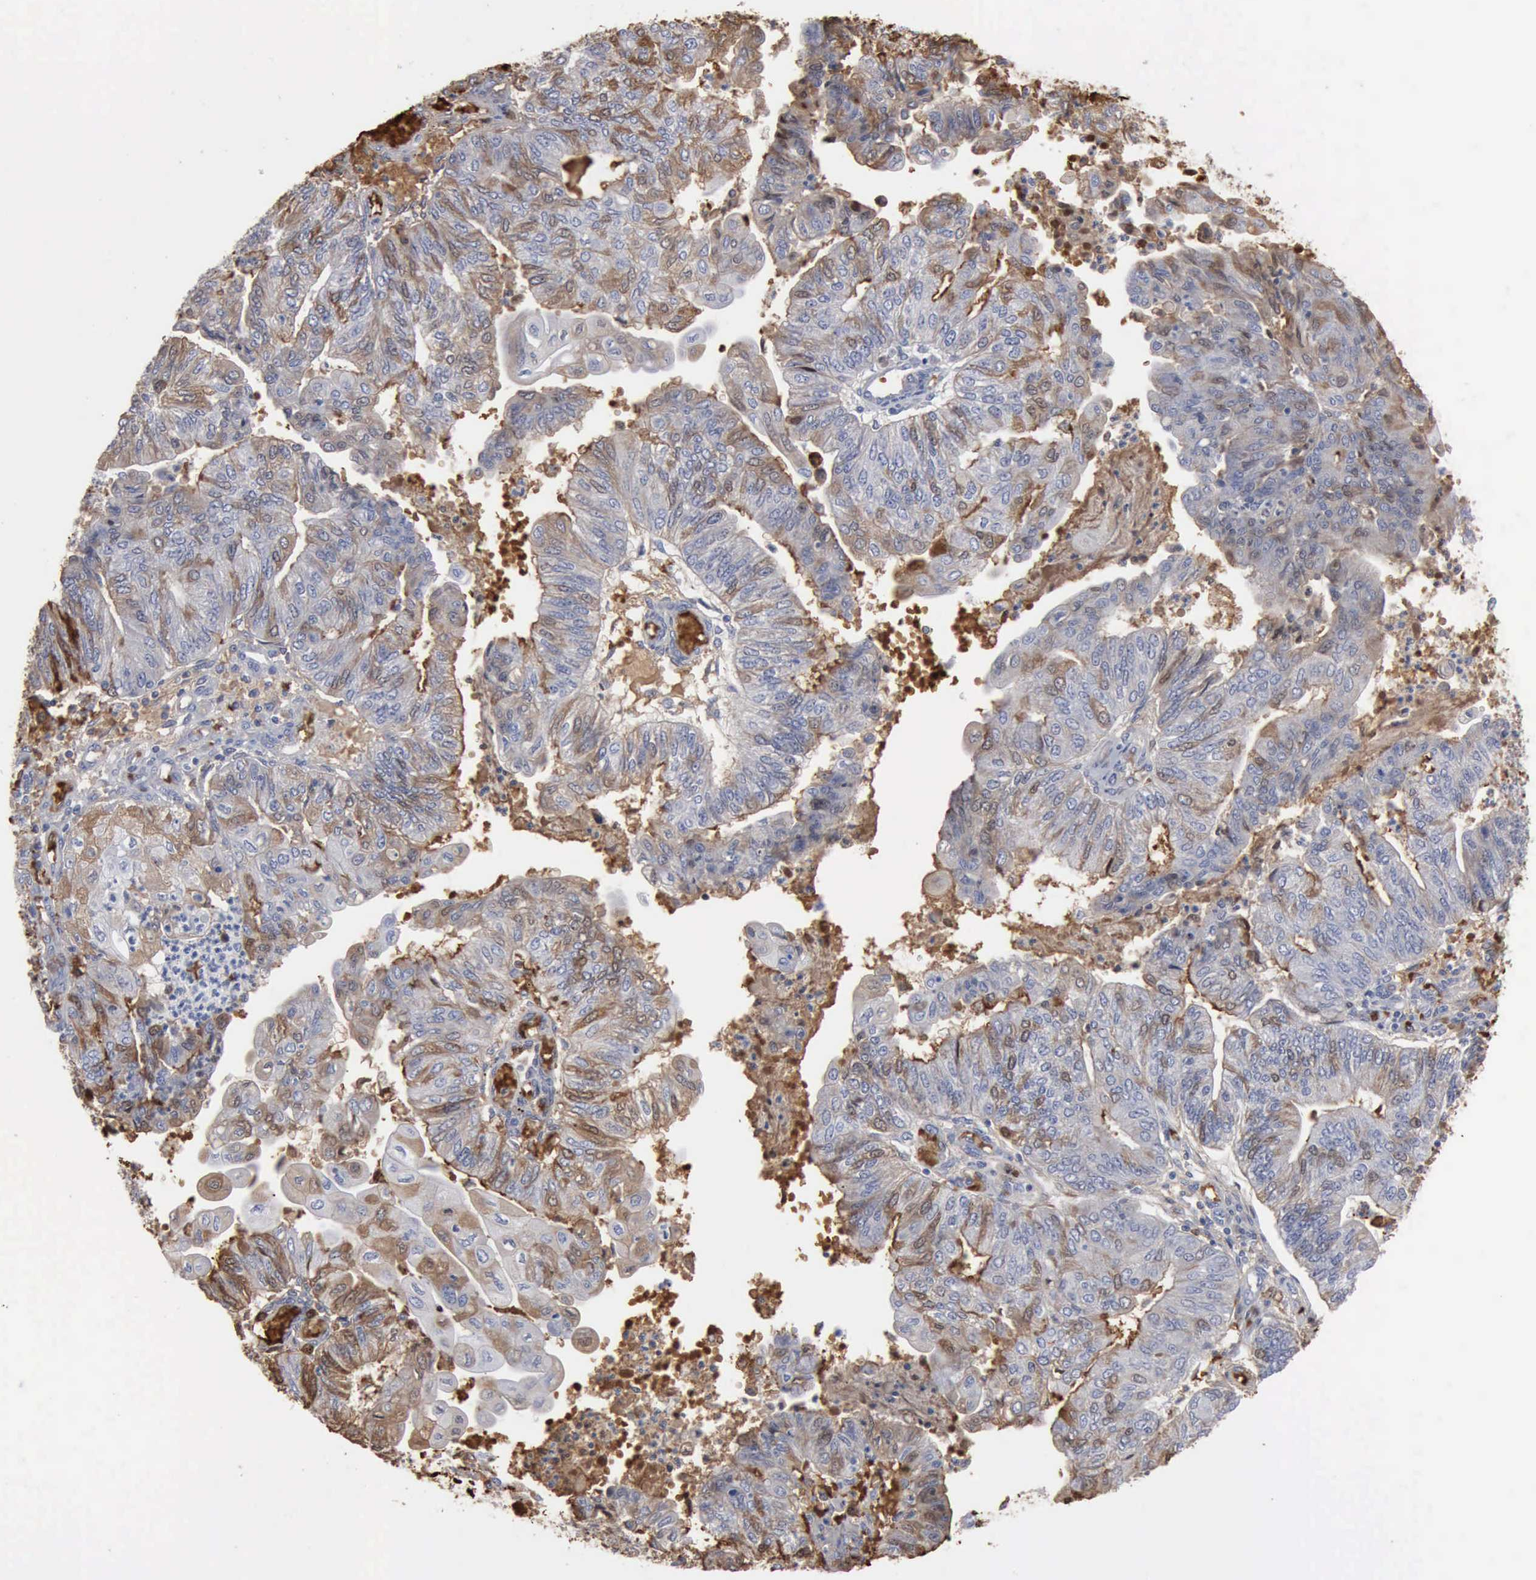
{"staining": {"intensity": "moderate", "quantity": "25%-75%", "location": "cytoplasmic/membranous,nuclear"}, "tissue": "endometrial cancer", "cell_type": "Tumor cells", "image_type": "cancer", "snomed": [{"axis": "morphology", "description": "Adenocarcinoma, NOS"}, {"axis": "topography", "description": "Endometrium"}], "caption": "Protein staining of adenocarcinoma (endometrial) tissue exhibits moderate cytoplasmic/membranous and nuclear expression in approximately 25%-75% of tumor cells. (DAB (3,3'-diaminobenzidine) = brown stain, brightfield microscopy at high magnification).", "gene": "TGFB1", "patient": {"sex": "female", "age": 59}}